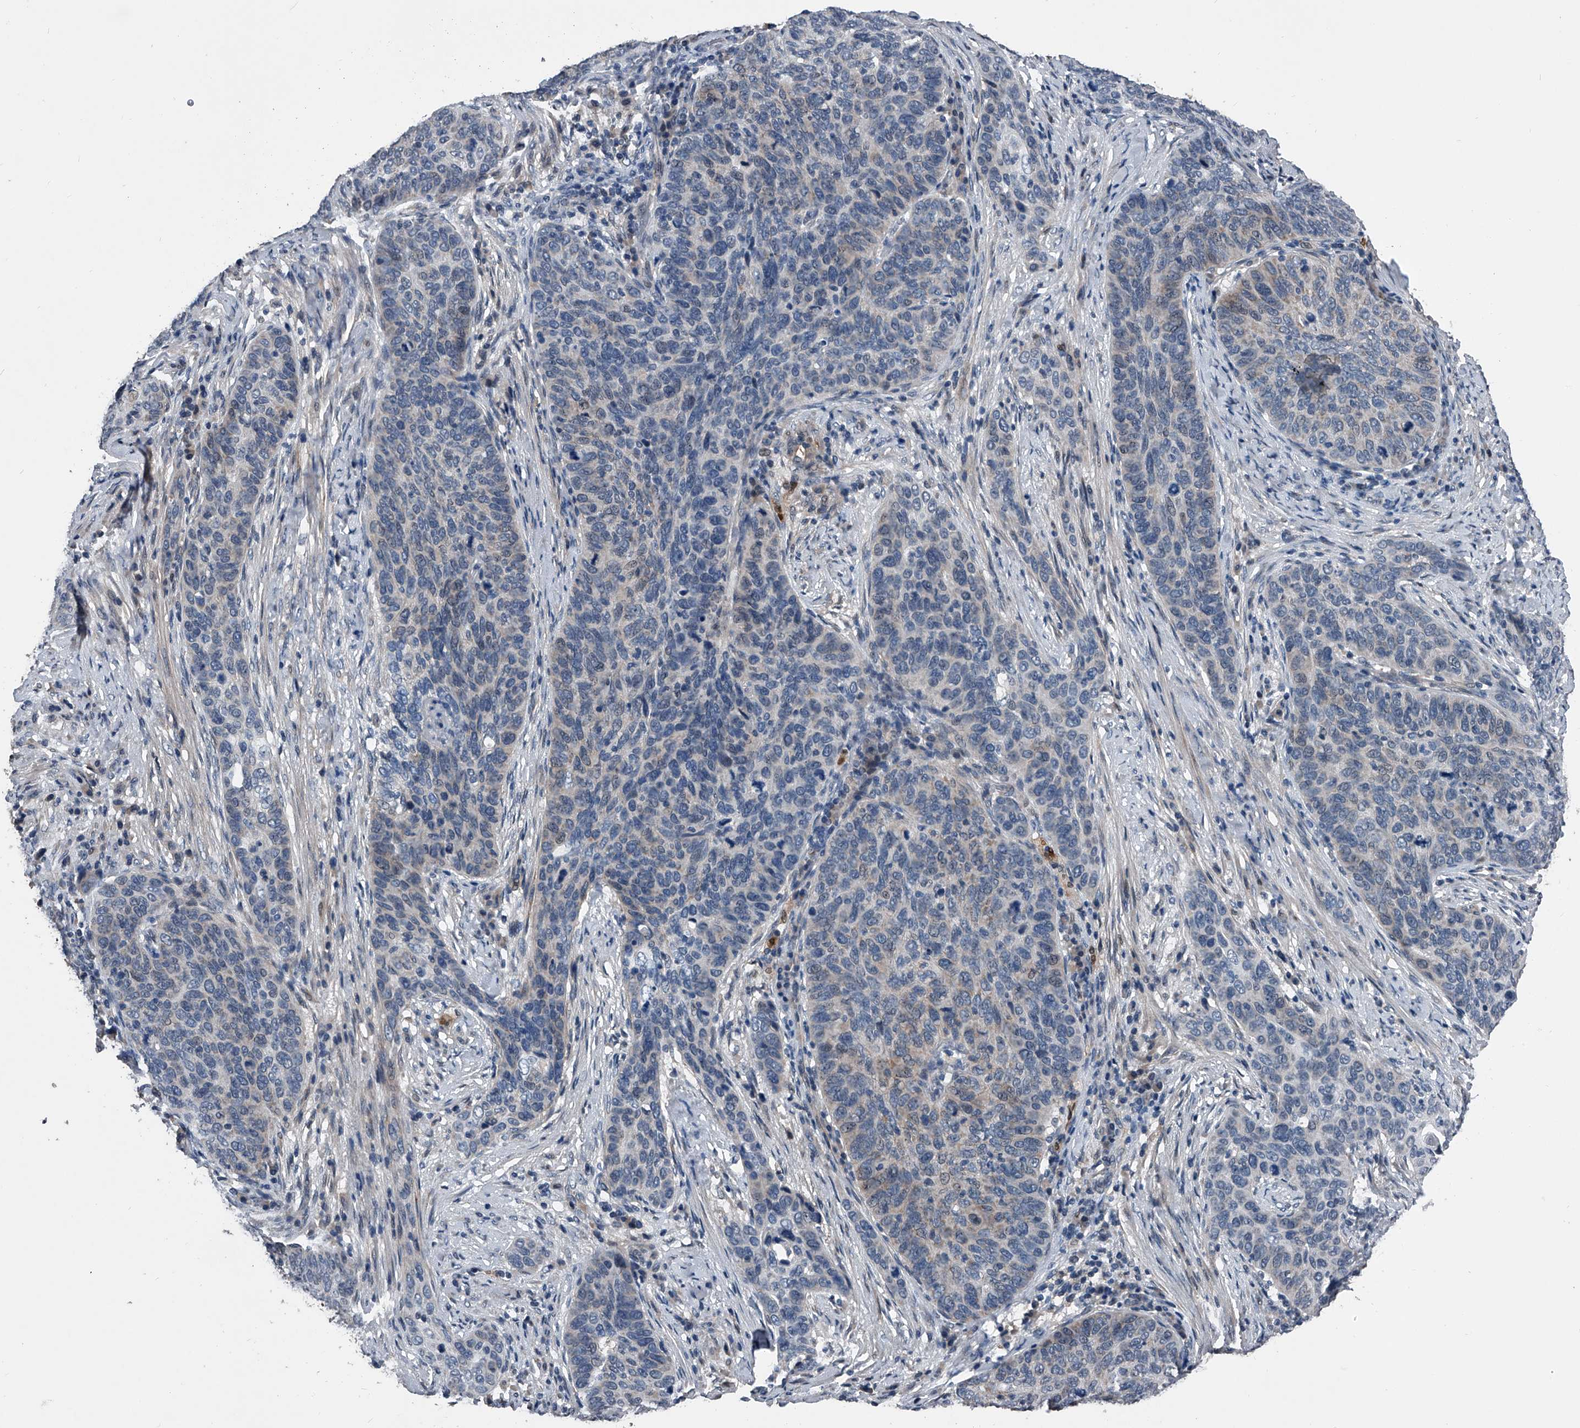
{"staining": {"intensity": "weak", "quantity": "<25%", "location": "cytoplasmic/membranous"}, "tissue": "cervical cancer", "cell_type": "Tumor cells", "image_type": "cancer", "snomed": [{"axis": "morphology", "description": "Squamous cell carcinoma, NOS"}, {"axis": "topography", "description": "Cervix"}], "caption": "Cervical cancer (squamous cell carcinoma) stained for a protein using immunohistochemistry shows no expression tumor cells.", "gene": "PHACTR1", "patient": {"sex": "female", "age": 60}}